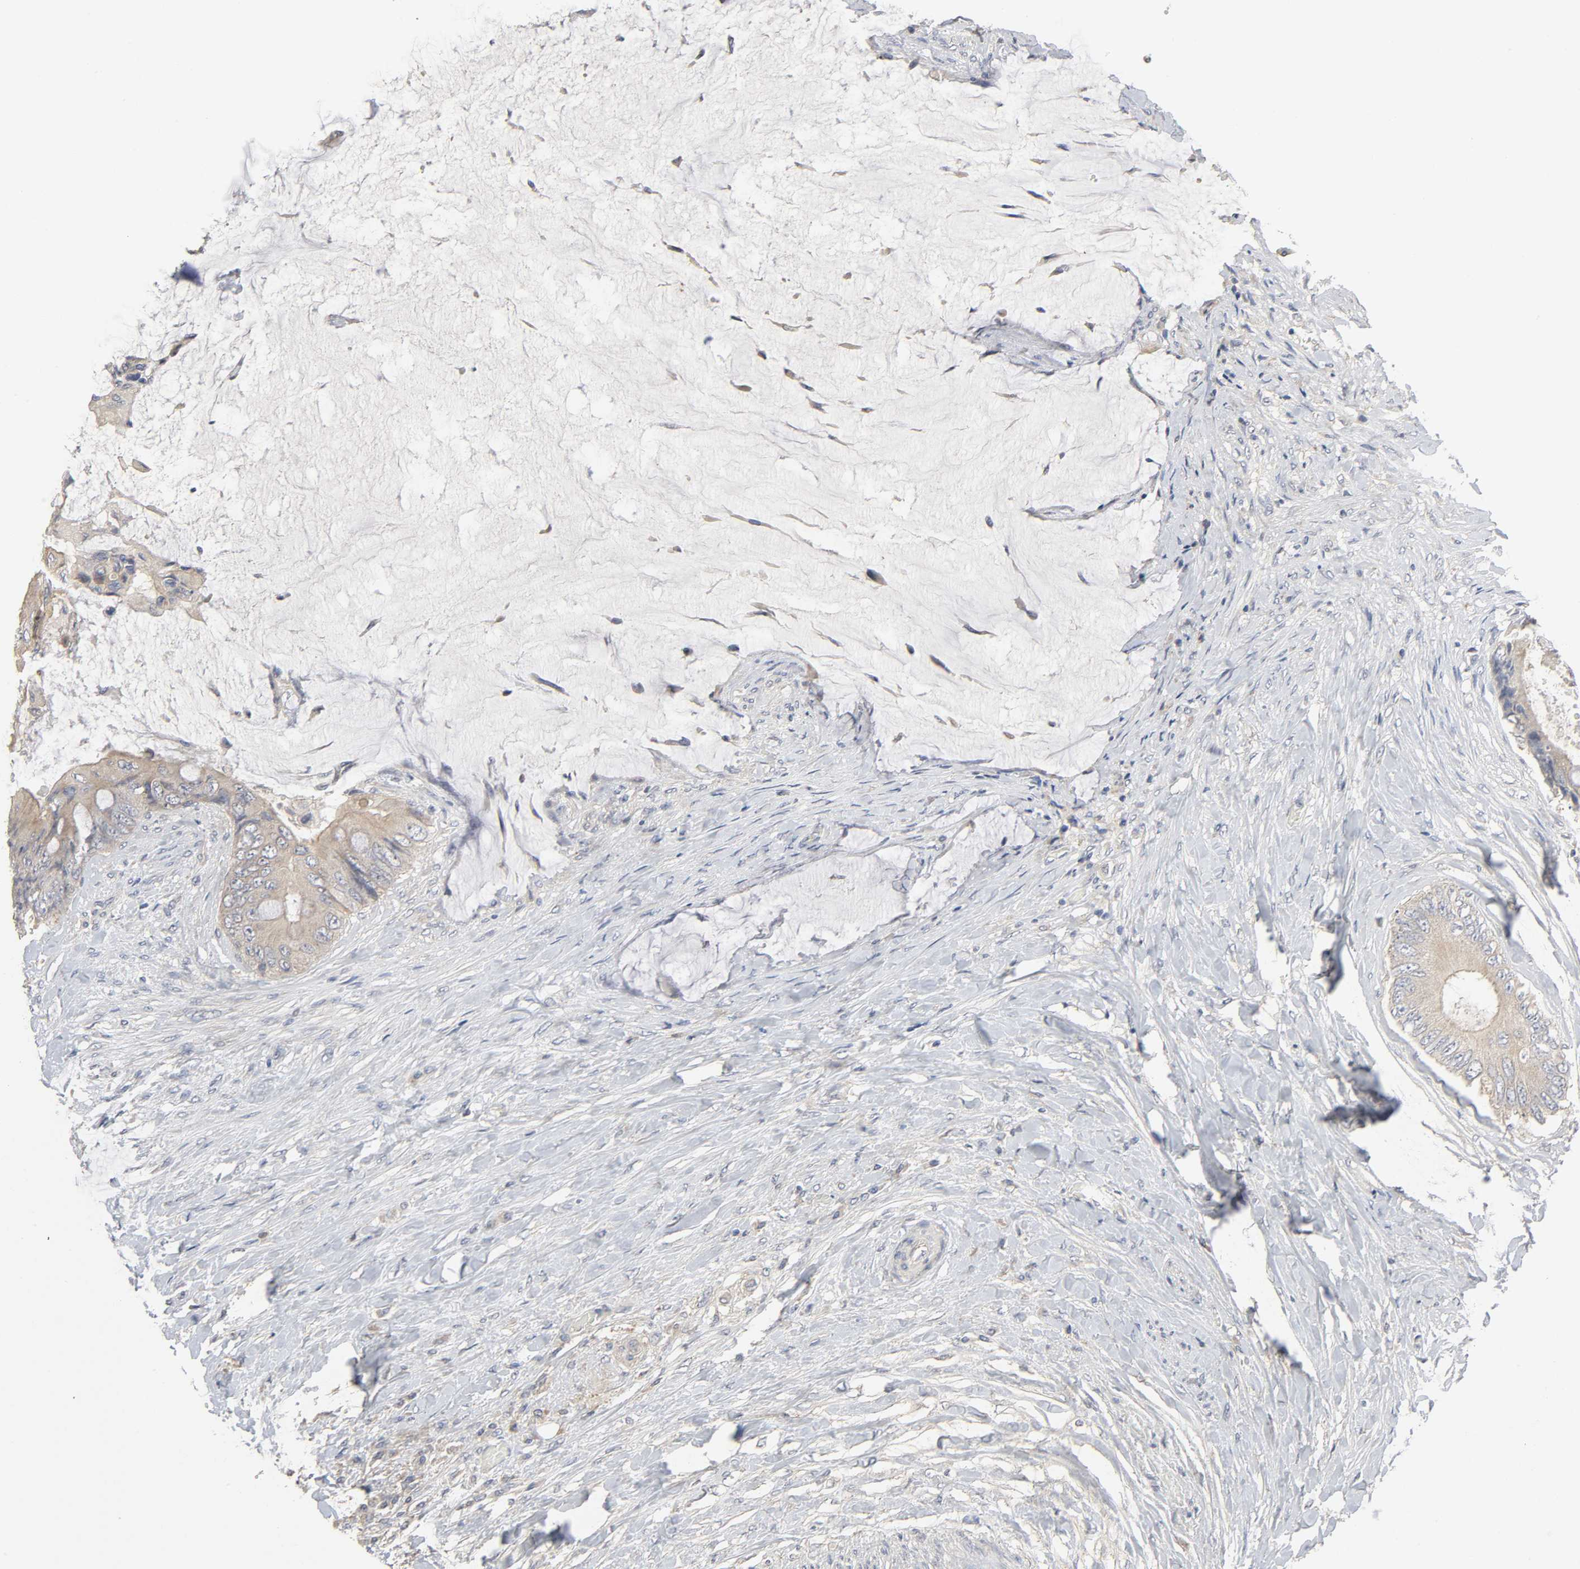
{"staining": {"intensity": "weak", "quantity": ">75%", "location": "cytoplasmic/membranous"}, "tissue": "colorectal cancer", "cell_type": "Tumor cells", "image_type": "cancer", "snomed": [{"axis": "morphology", "description": "Normal tissue, NOS"}, {"axis": "morphology", "description": "Adenocarcinoma, NOS"}, {"axis": "topography", "description": "Rectum"}, {"axis": "topography", "description": "Peripheral nerve tissue"}], "caption": "Immunohistochemistry of colorectal cancer demonstrates low levels of weak cytoplasmic/membranous expression in about >75% of tumor cells.", "gene": "SLC10A2", "patient": {"sex": "female", "age": 77}}